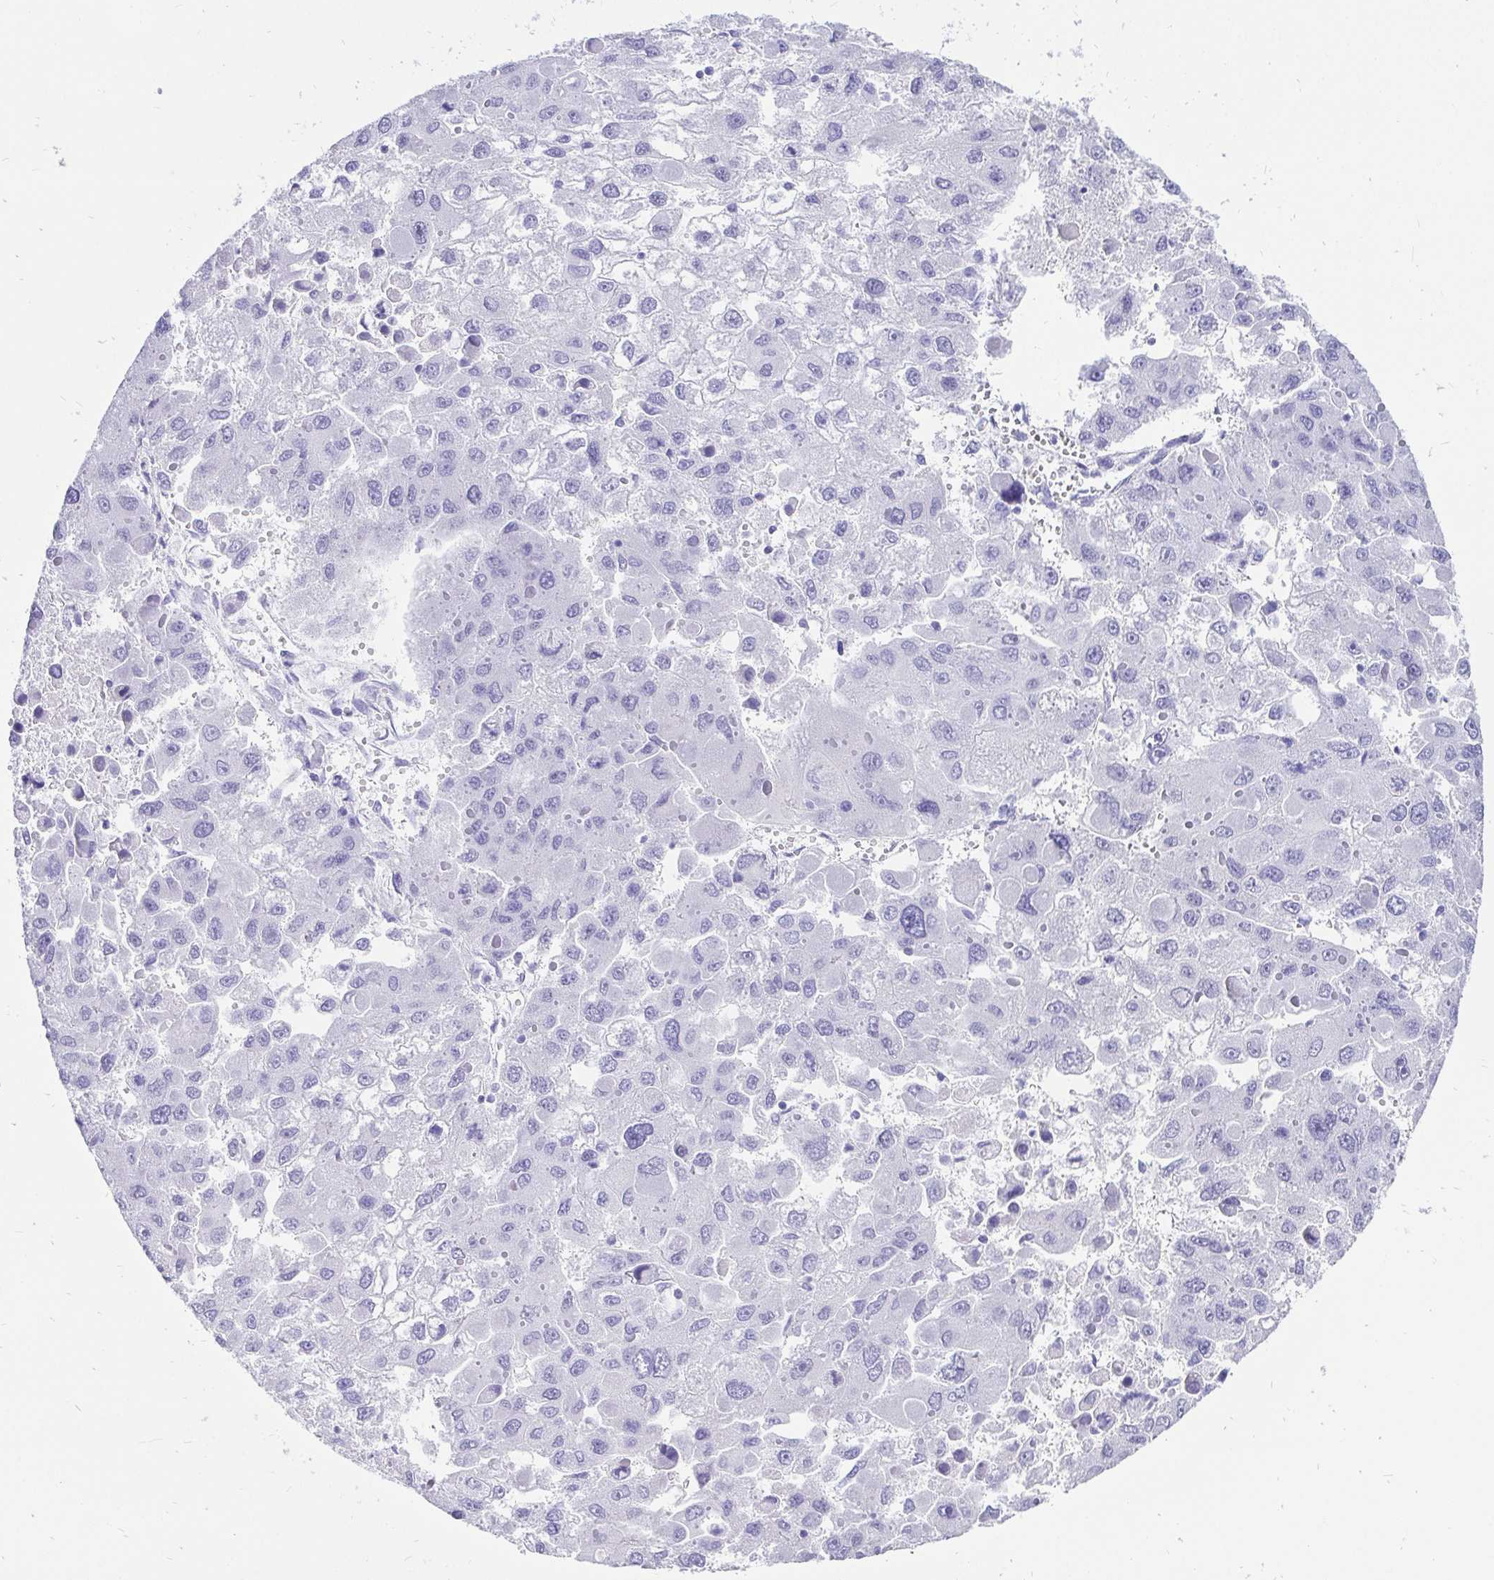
{"staining": {"intensity": "negative", "quantity": "none", "location": "none"}, "tissue": "liver cancer", "cell_type": "Tumor cells", "image_type": "cancer", "snomed": [{"axis": "morphology", "description": "Carcinoma, Hepatocellular, NOS"}, {"axis": "topography", "description": "Liver"}], "caption": "An image of human liver hepatocellular carcinoma is negative for staining in tumor cells.", "gene": "KRT13", "patient": {"sex": "female", "age": 41}}